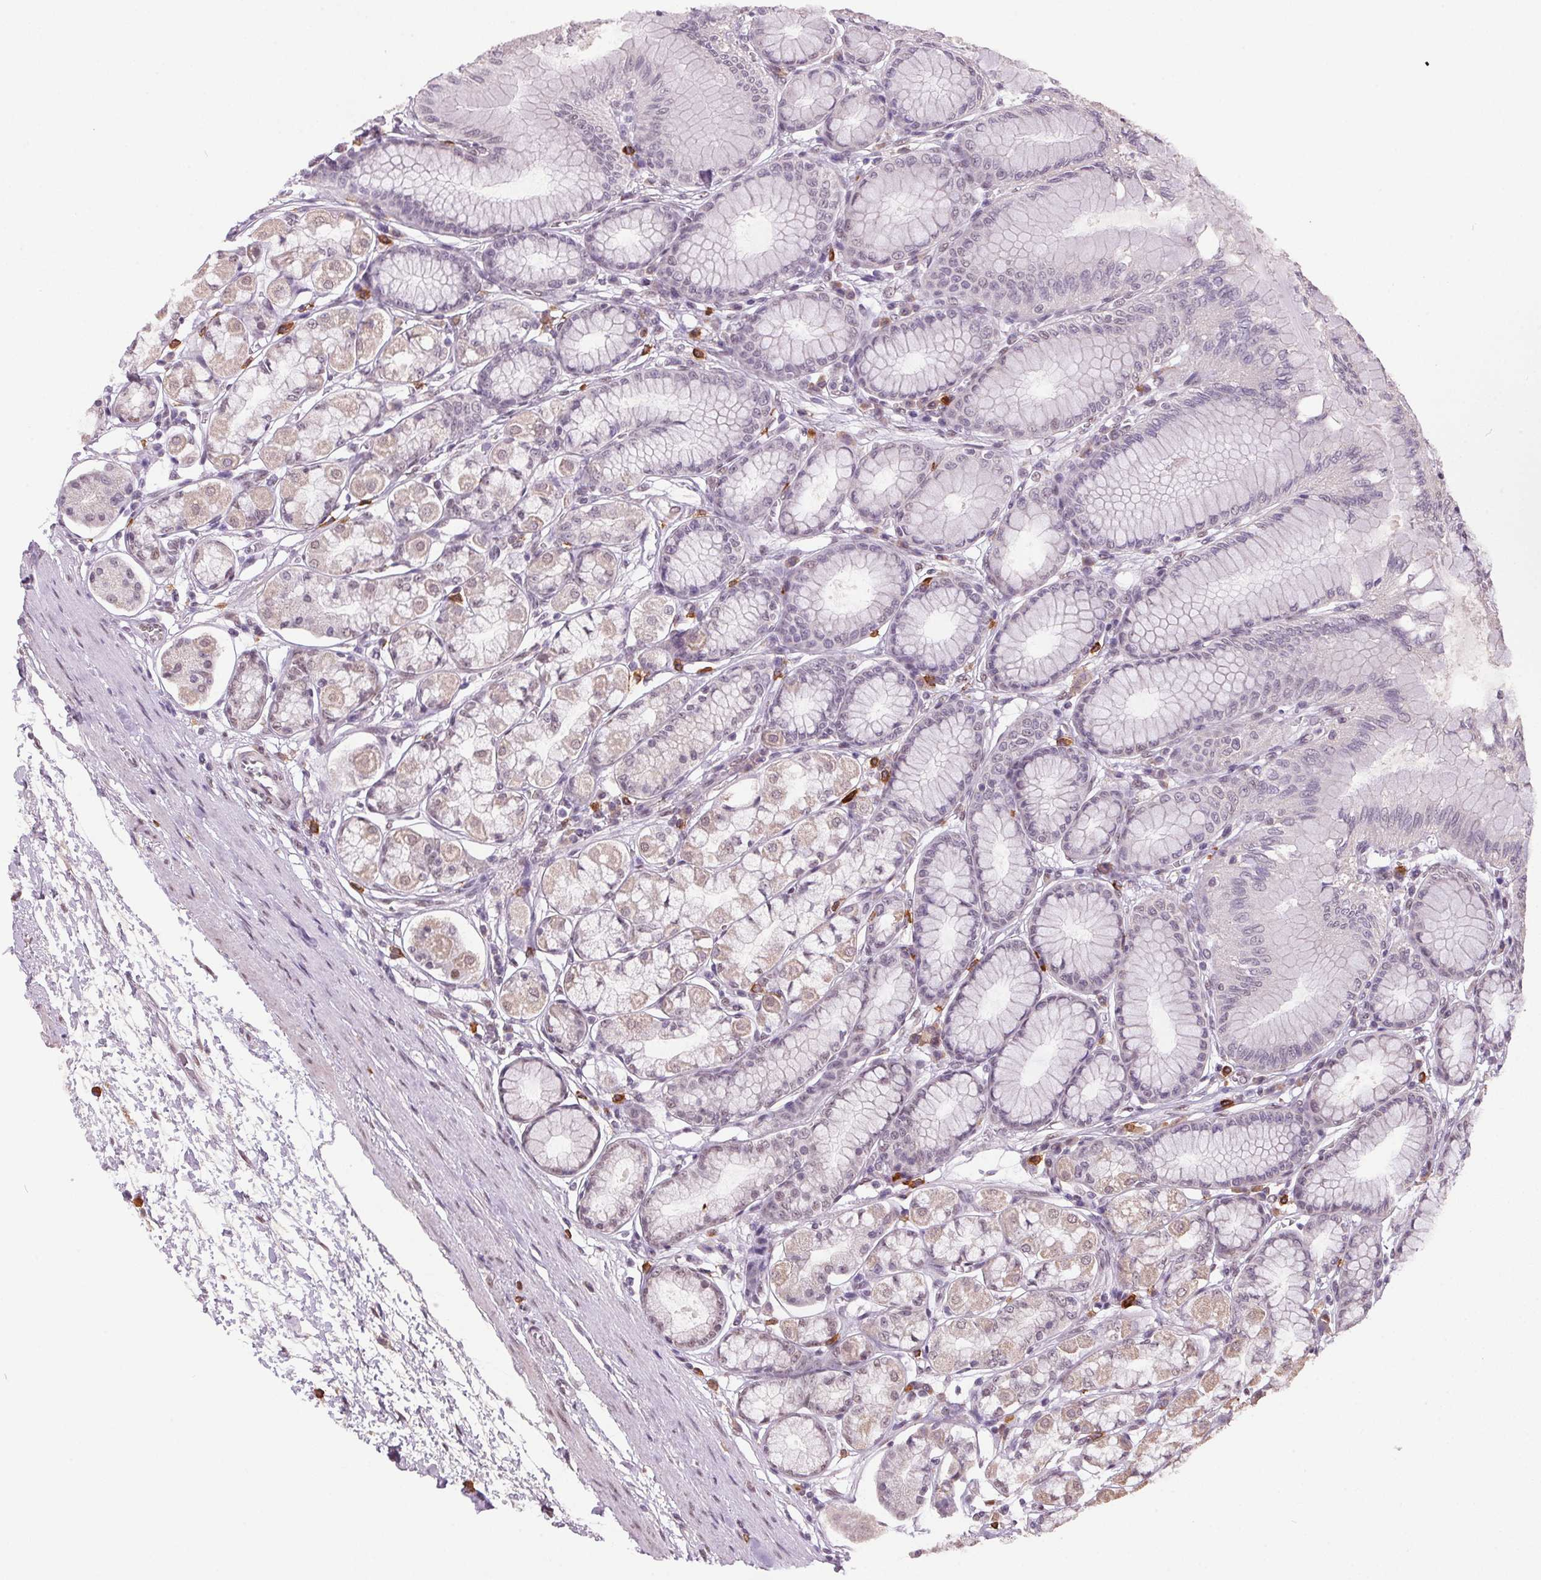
{"staining": {"intensity": "weak", "quantity": "<25%", "location": "cytoplasmic/membranous,nuclear"}, "tissue": "stomach", "cell_type": "Glandular cells", "image_type": "normal", "snomed": [{"axis": "morphology", "description": "Normal tissue, NOS"}, {"axis": "topography", "description": "Stomach"}, {"axis": "topography", "description": "Stomach, lower"}], "caption": "The photomicrograph displays no significant positivity in glandular cells of stomach.", "gene": "ZBTB4", "patient": {"sex": "male", "age": 76}}